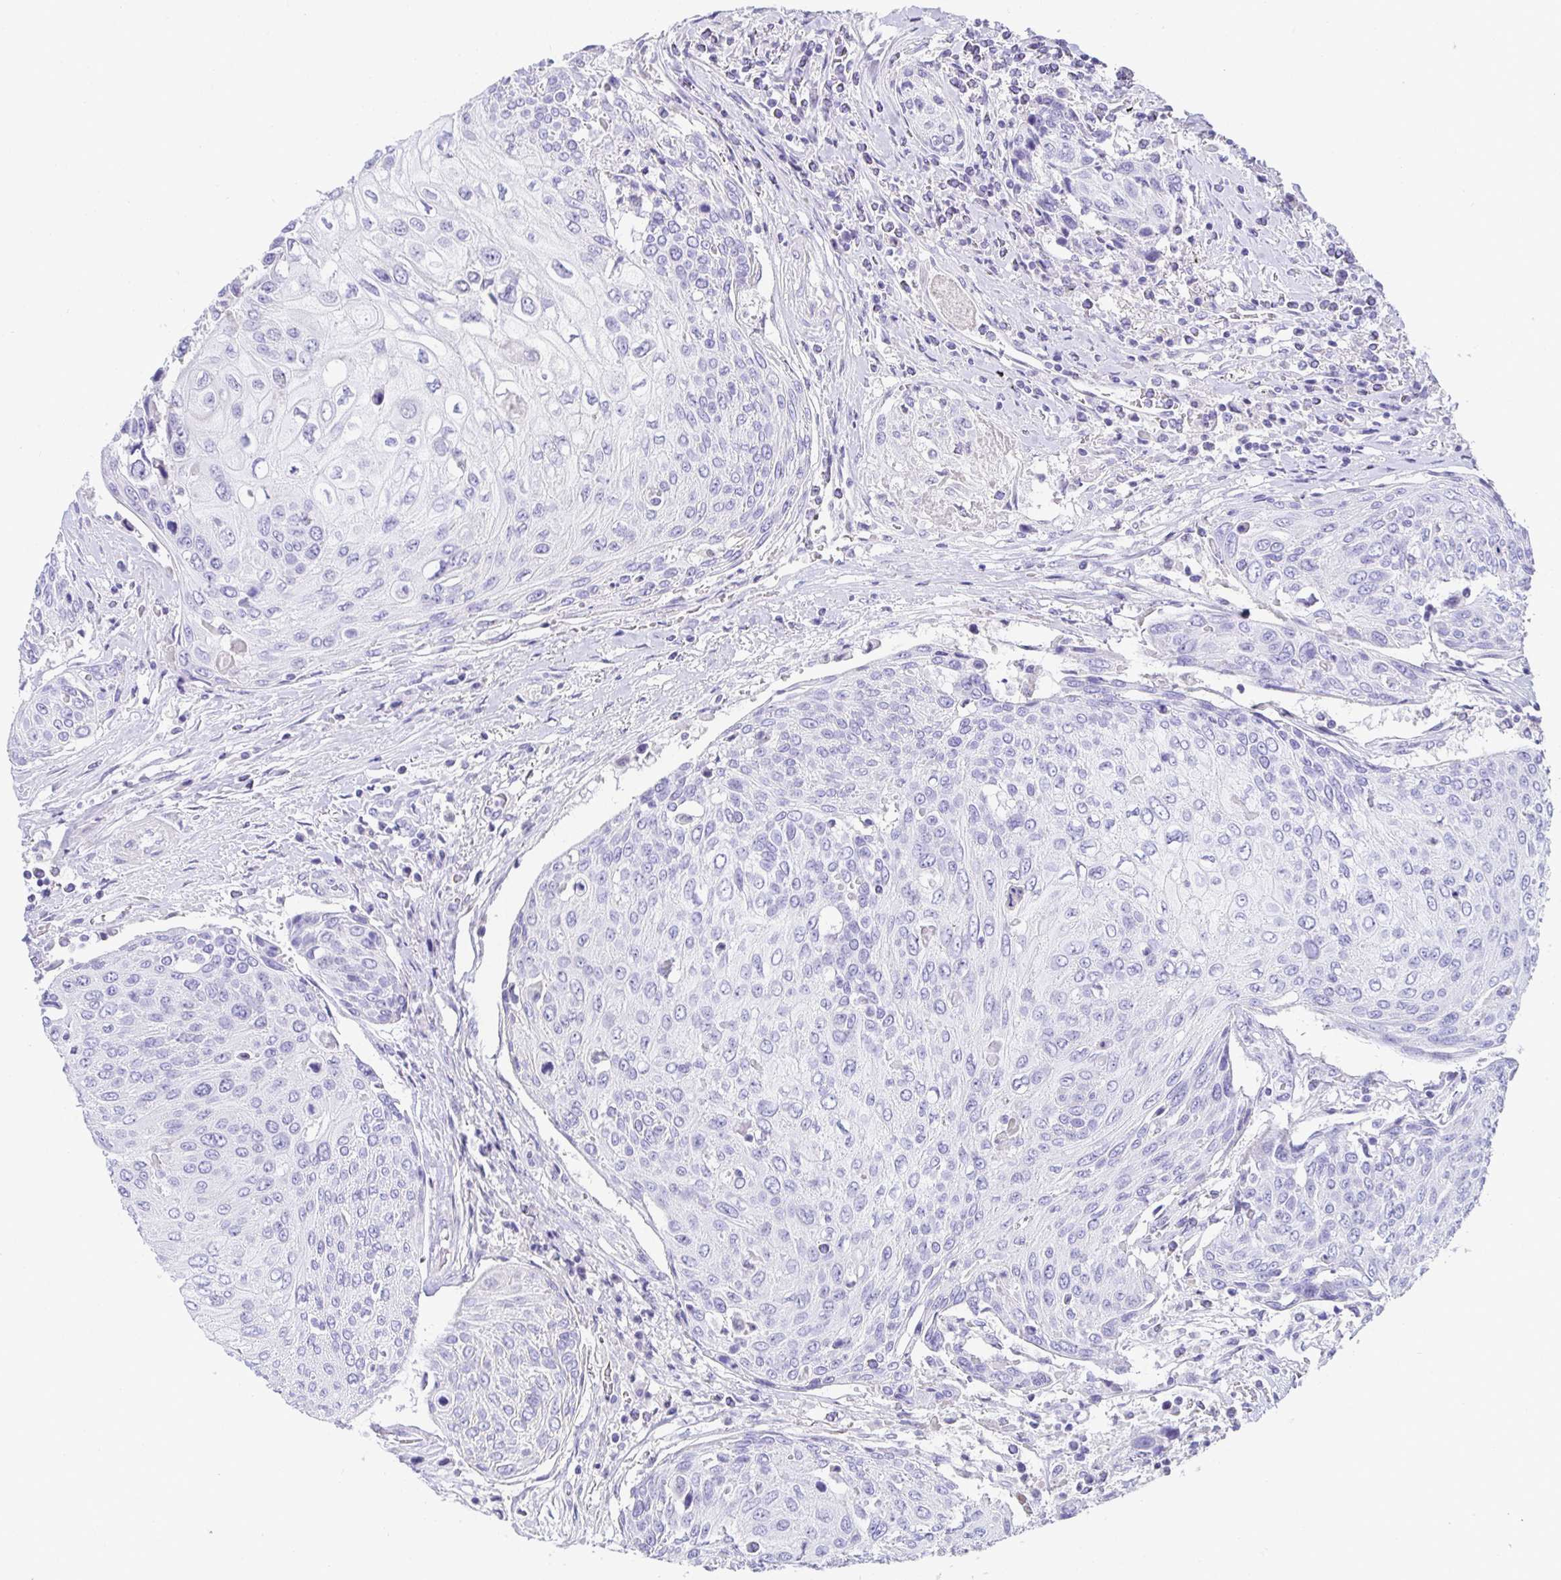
{"staining": {"intensity": "negative", "quantity": "none", "location": "none"}, "tissue": "urothelial cancer", "cell_type": "Tumor cells", "image_type": "cancer", "snomed": [{"axis": "morphology", "description": "Urothelial carcinoma, High grade"}, {"axis": "topography", "description": "Urinary bladder"}], "caption": "Immunohistochemical staining of human urothelial cancer shows no significant expression in tumor cells.", "gene": "TMEM241", "patient": {"sex": "female", "age": 70}}